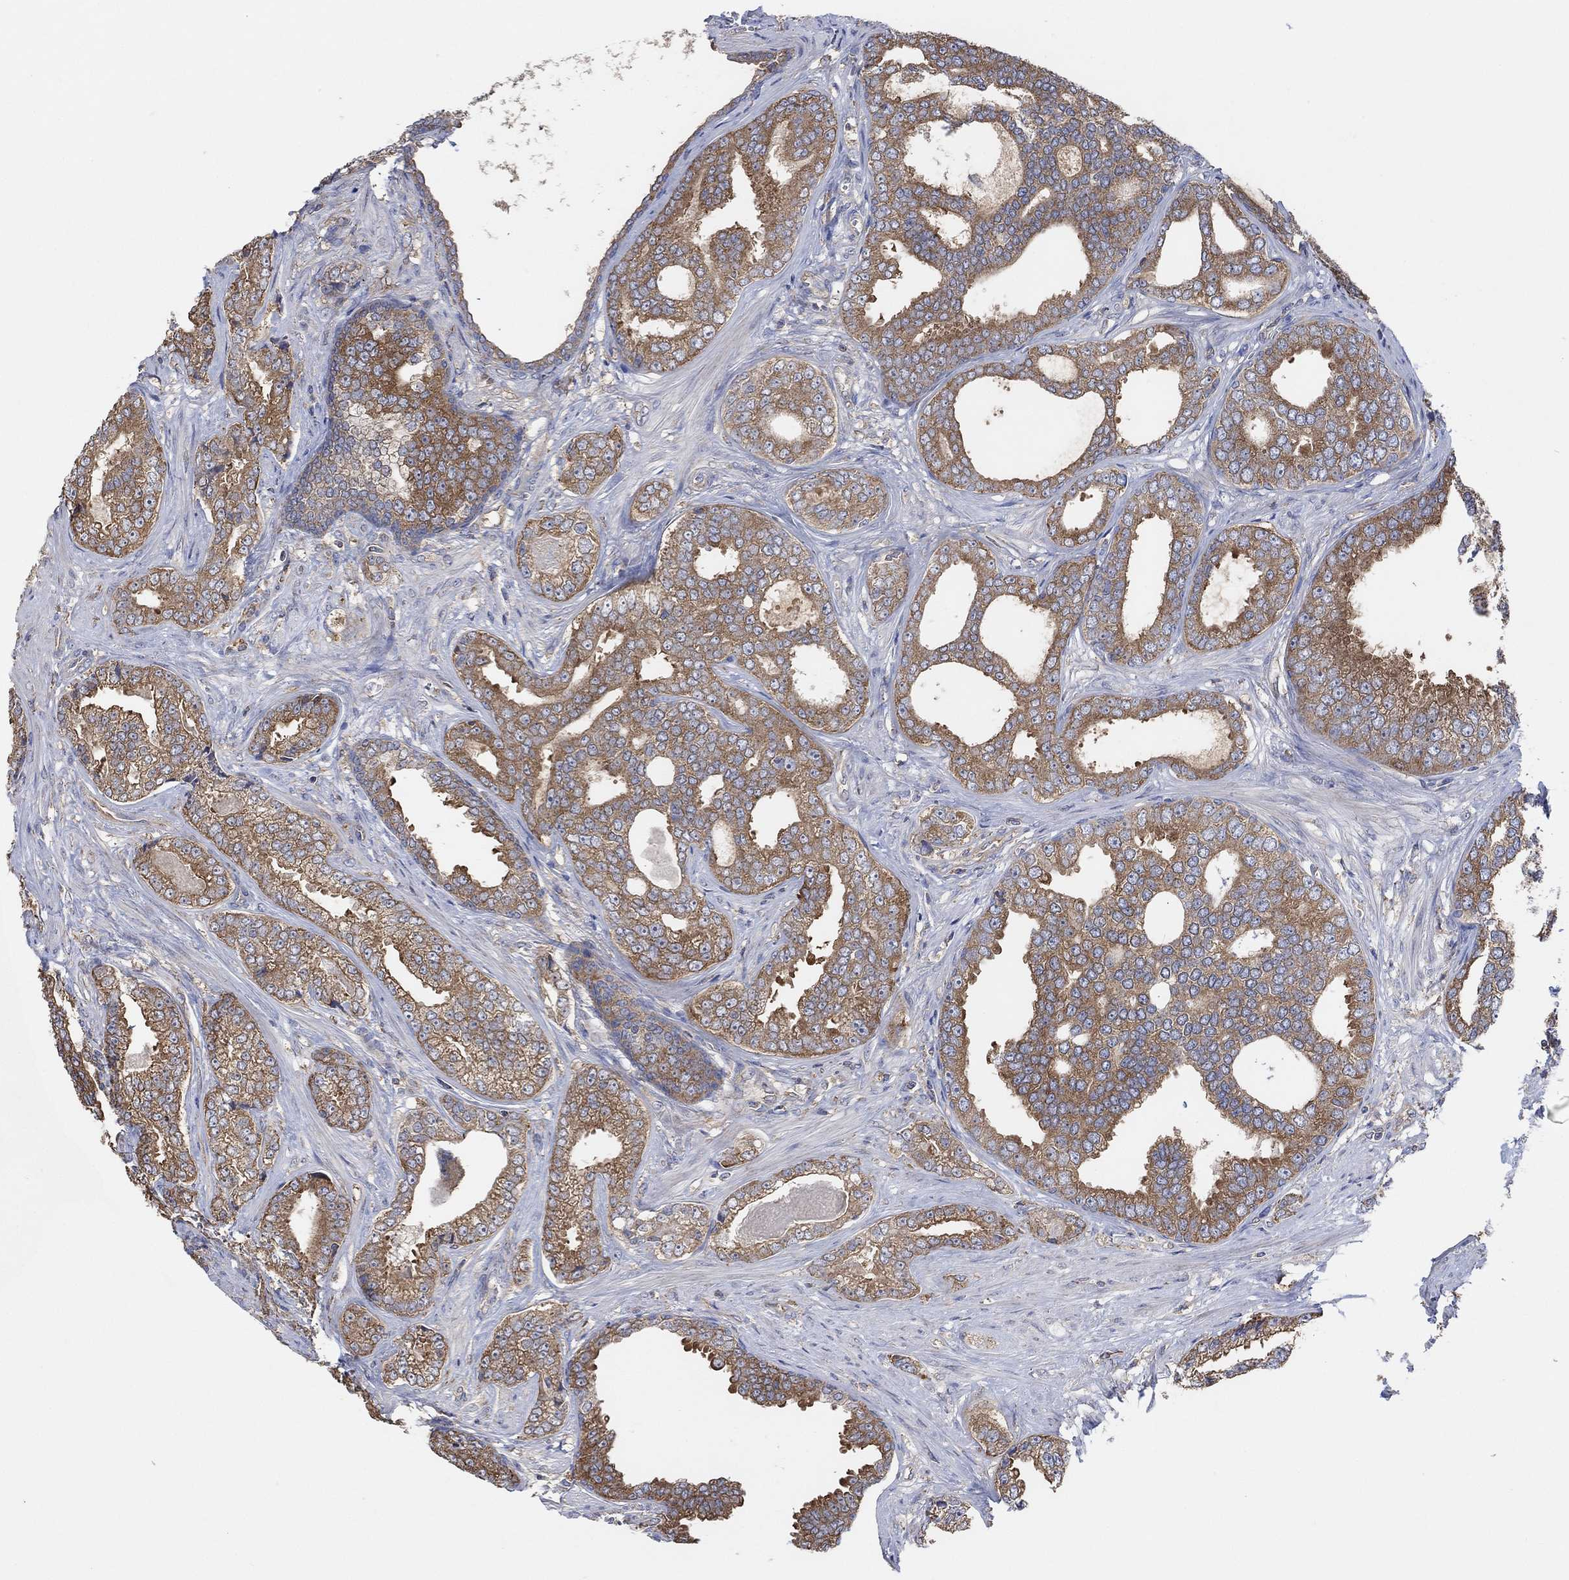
{"staining": {"intensity": "strong", "quantity": ">75%", "location": "cytoplasmic/membranous"}, "tissue": "prostate cancer", "cell_type": "Tumor cells", "image_type": "cancer", "snomed": [{"axis": "morphology", "description": "Adenocarcinoma, NOS"}, {"axis": "topography", "description": "Prostate"}], "caption": "Brown immunohistochemical staining in adenocarcinoma (prostate) exhibits strong cytoplasmic/membranous positivity in about >75% of tumor cells.", "gene": "BLOC1S3", "patient": {"sex": "male", "age": 67}}